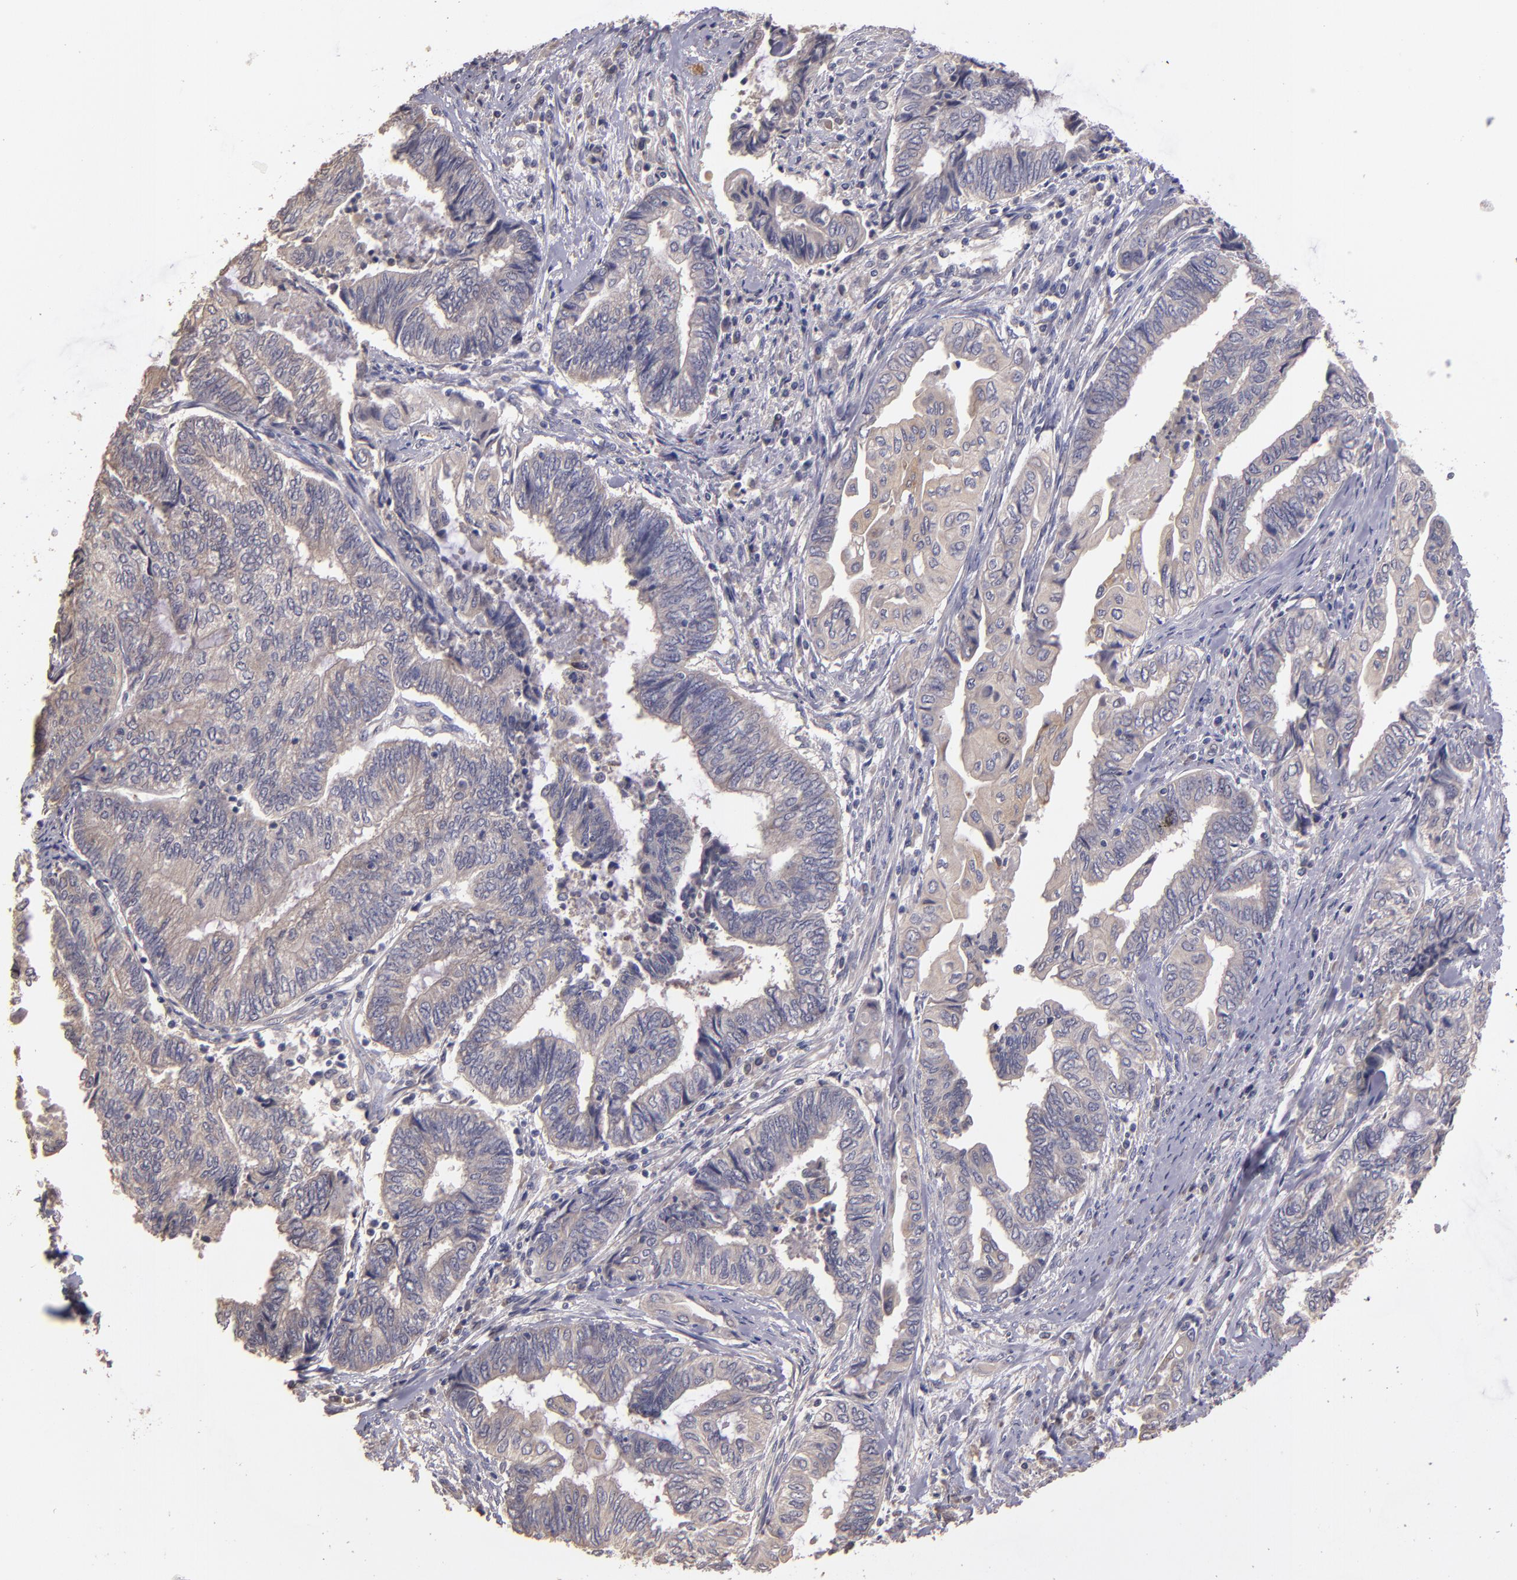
{"staining": {"intensity": "weak", "quantity": "<25%", "location": "cytoplasmic/membranous"}, "tissue": "endometrial cancer", "cell_type": "Tumor cells", "image_type": "cancer", "snomed": [{"axis": "morphology", "description": "Adenocarcinoma, NOS"}, {"axis": "topography", "description": "Uterus"}, {"axis": "topography", "description": "Endometrium"}], "caption": "This micrograph is of adenocarcinoma (endometrial) stained with immunohistochemistry (IHC) to label a protein in brown with the nuclei are counter-stained blue. There is no expression in tumor cells.", "gene": "GNAZ", "patient": {"sex": "female", "age": 70}}